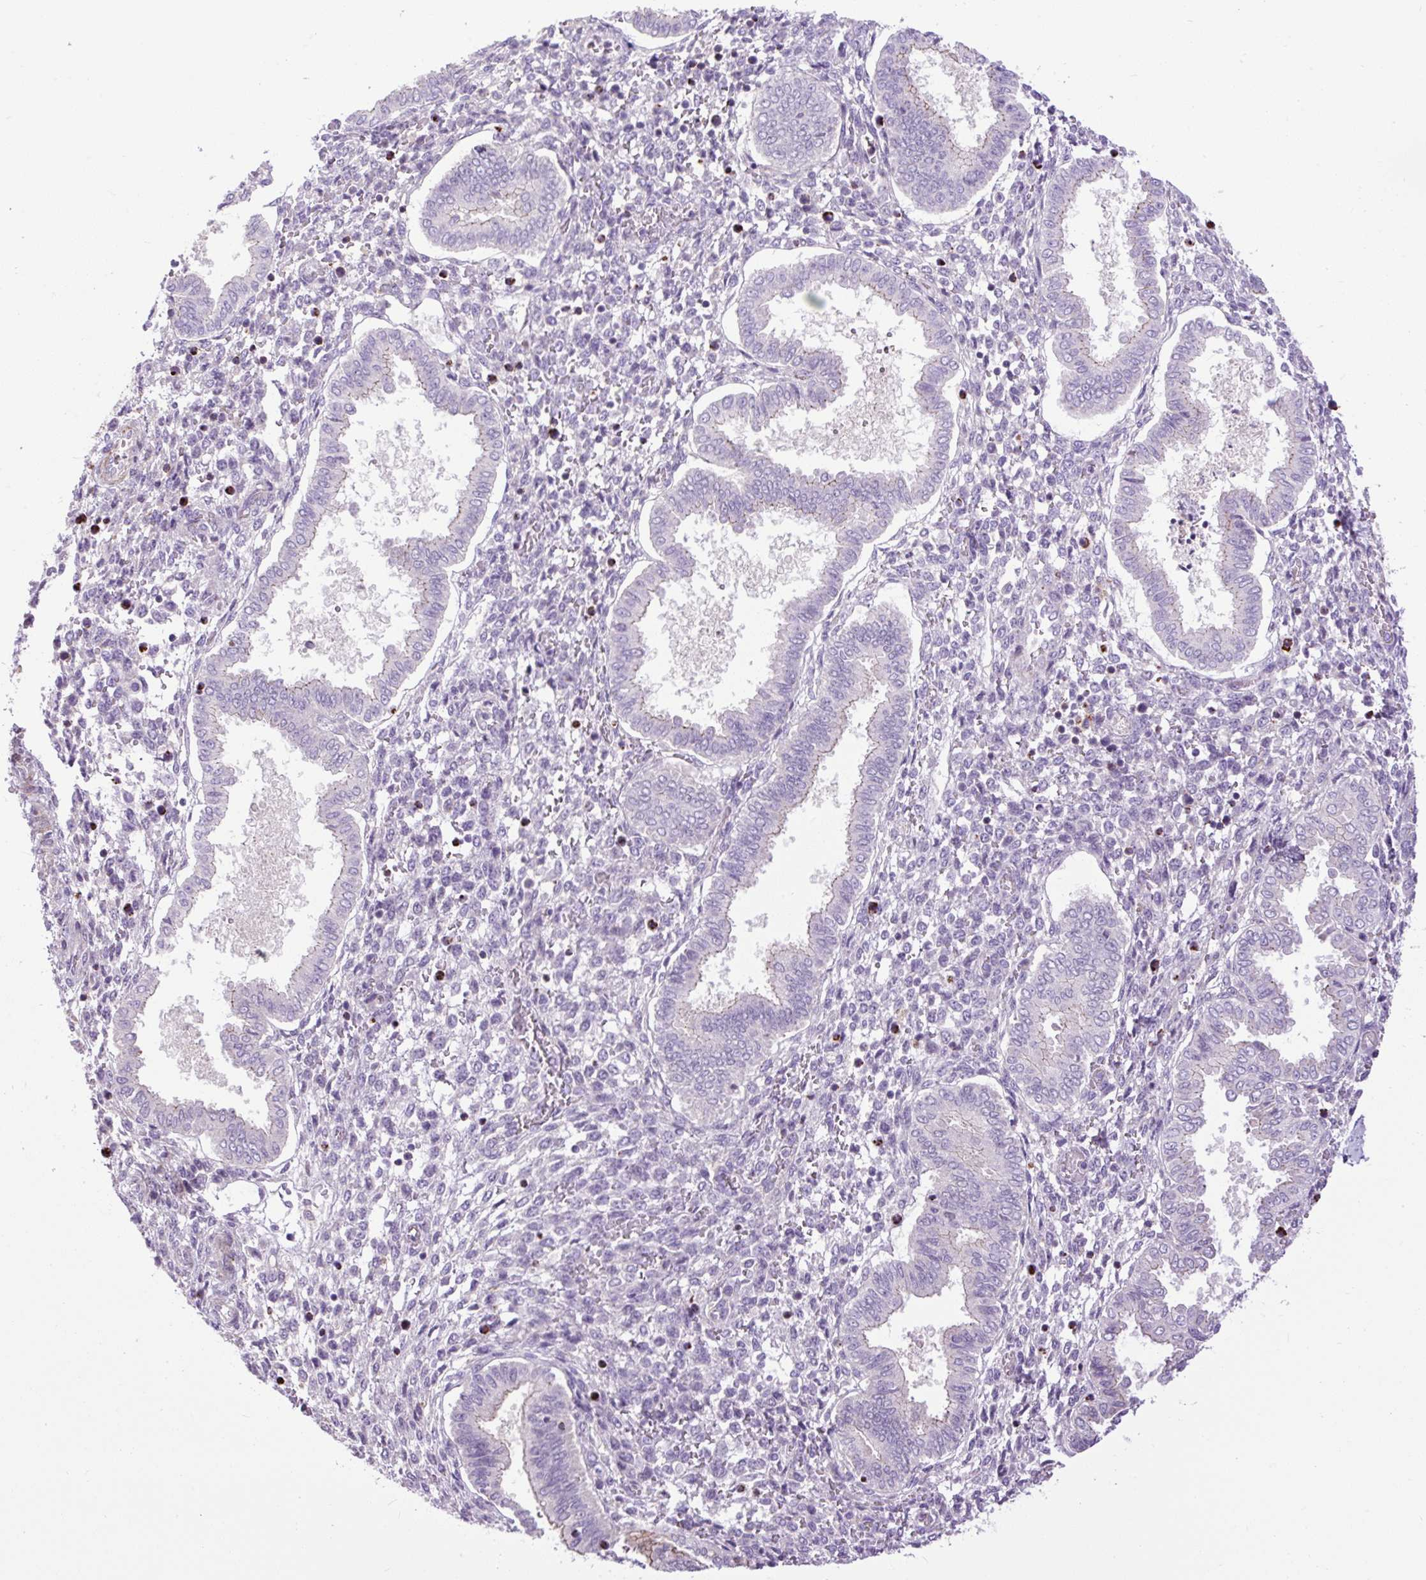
{"staining": {"intensity": "negative", "quantity": "none", "location": "none"}, "tissue": "endometrium", "cell_type": "Cells in endometrial stroma", "image_type": "normal", "snomed": [{"axis": "morphology", "description": "Normal tissue, NOS"}, {"axis": "topography", "description": "Endometrium"}], "caption": "Cells in endometrial stroma show no significant staining in benign endometrium.", "gene": "ZNF197", "patient": {"sex": "female", "age": 24}}